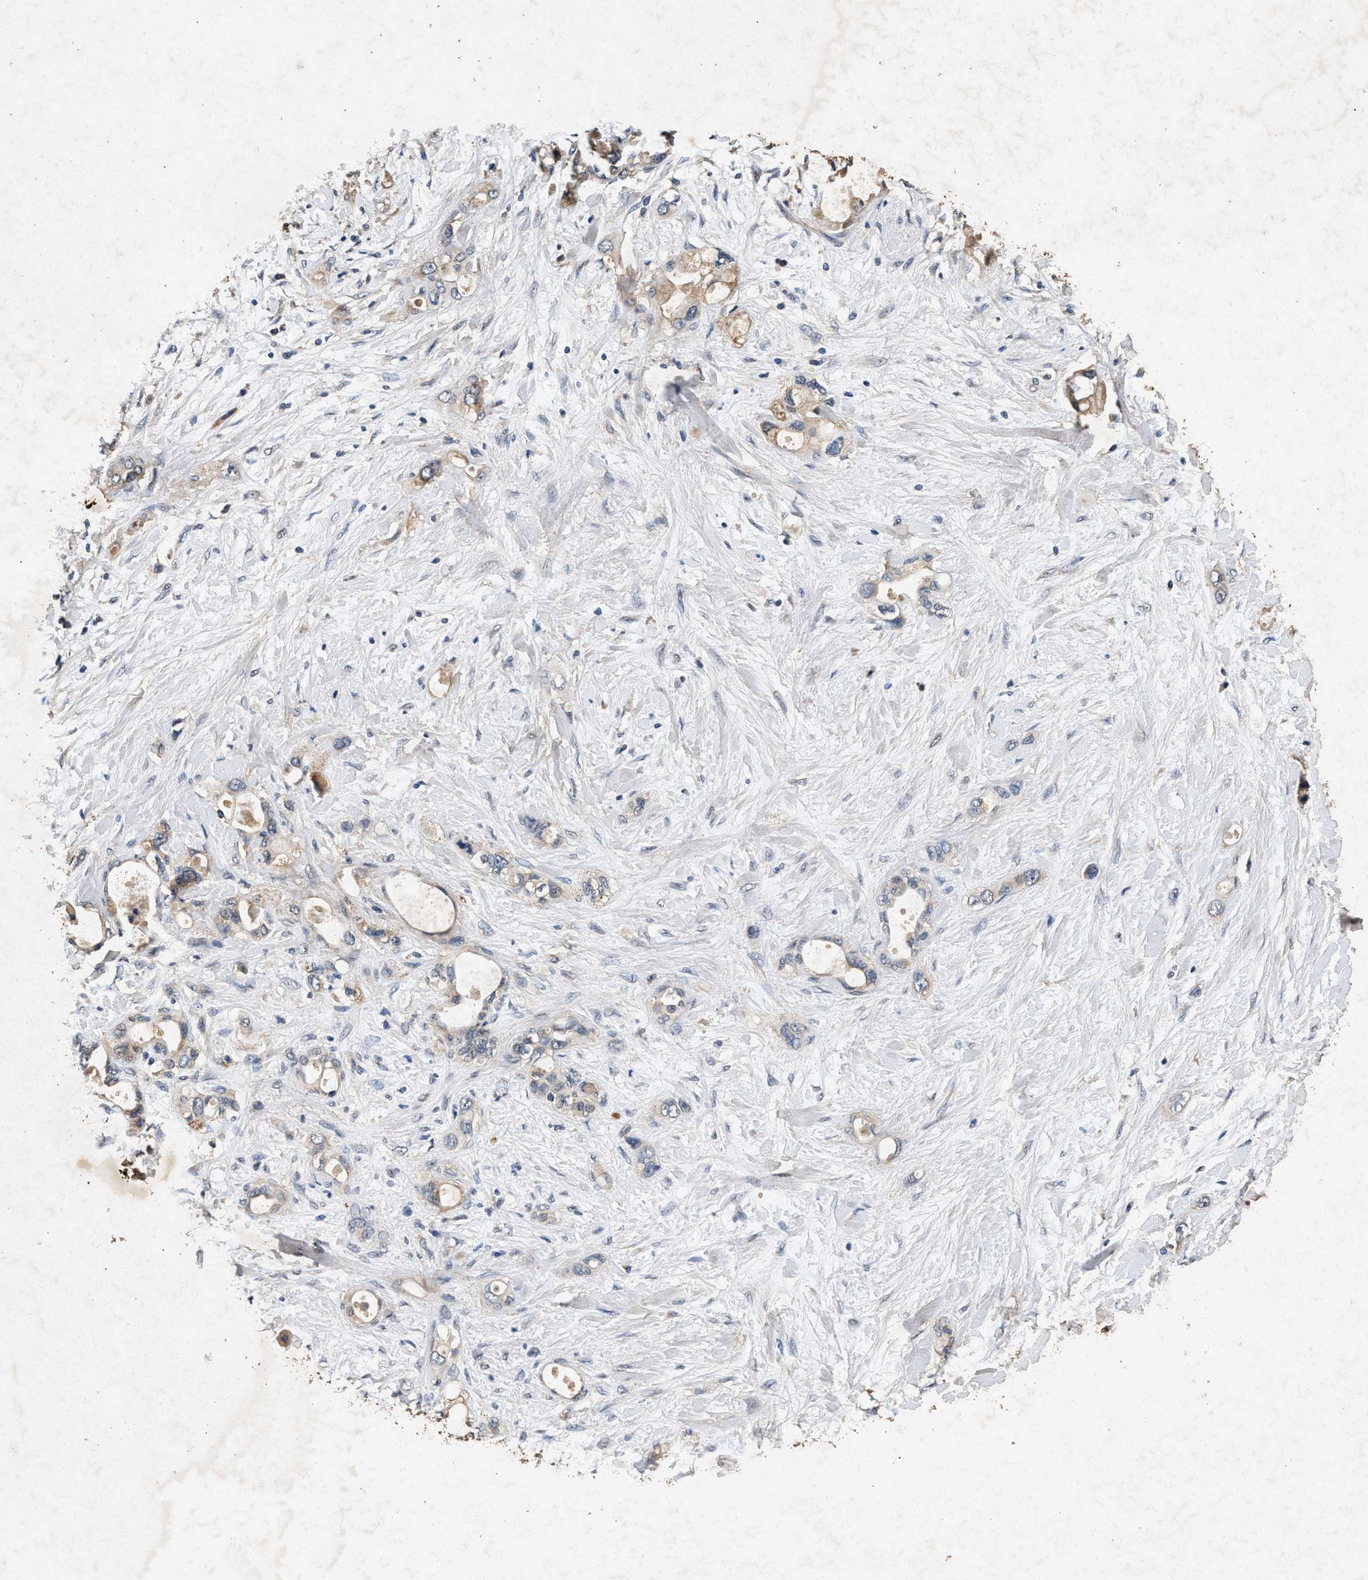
{"staining": {"intensity": "weak", "quantity": "<25%", "location": "cytoplasmic/membranous"}, "tissue": "pancreatic cancer", "cell_type": "Tumor cells", "image_type": "cancer", "snomed": [{"axis": "morphology", "description": "Adenocarcinoma, NOS"}, {"axis": "topography", "description": "Pancreas"}], "caption": "Tumor cells are negative for brown protein staining in pancreatic cancer (adenocarcinoma).", "gene": "PPP1CC", "patient": {"sex": "female", "age": 56}}